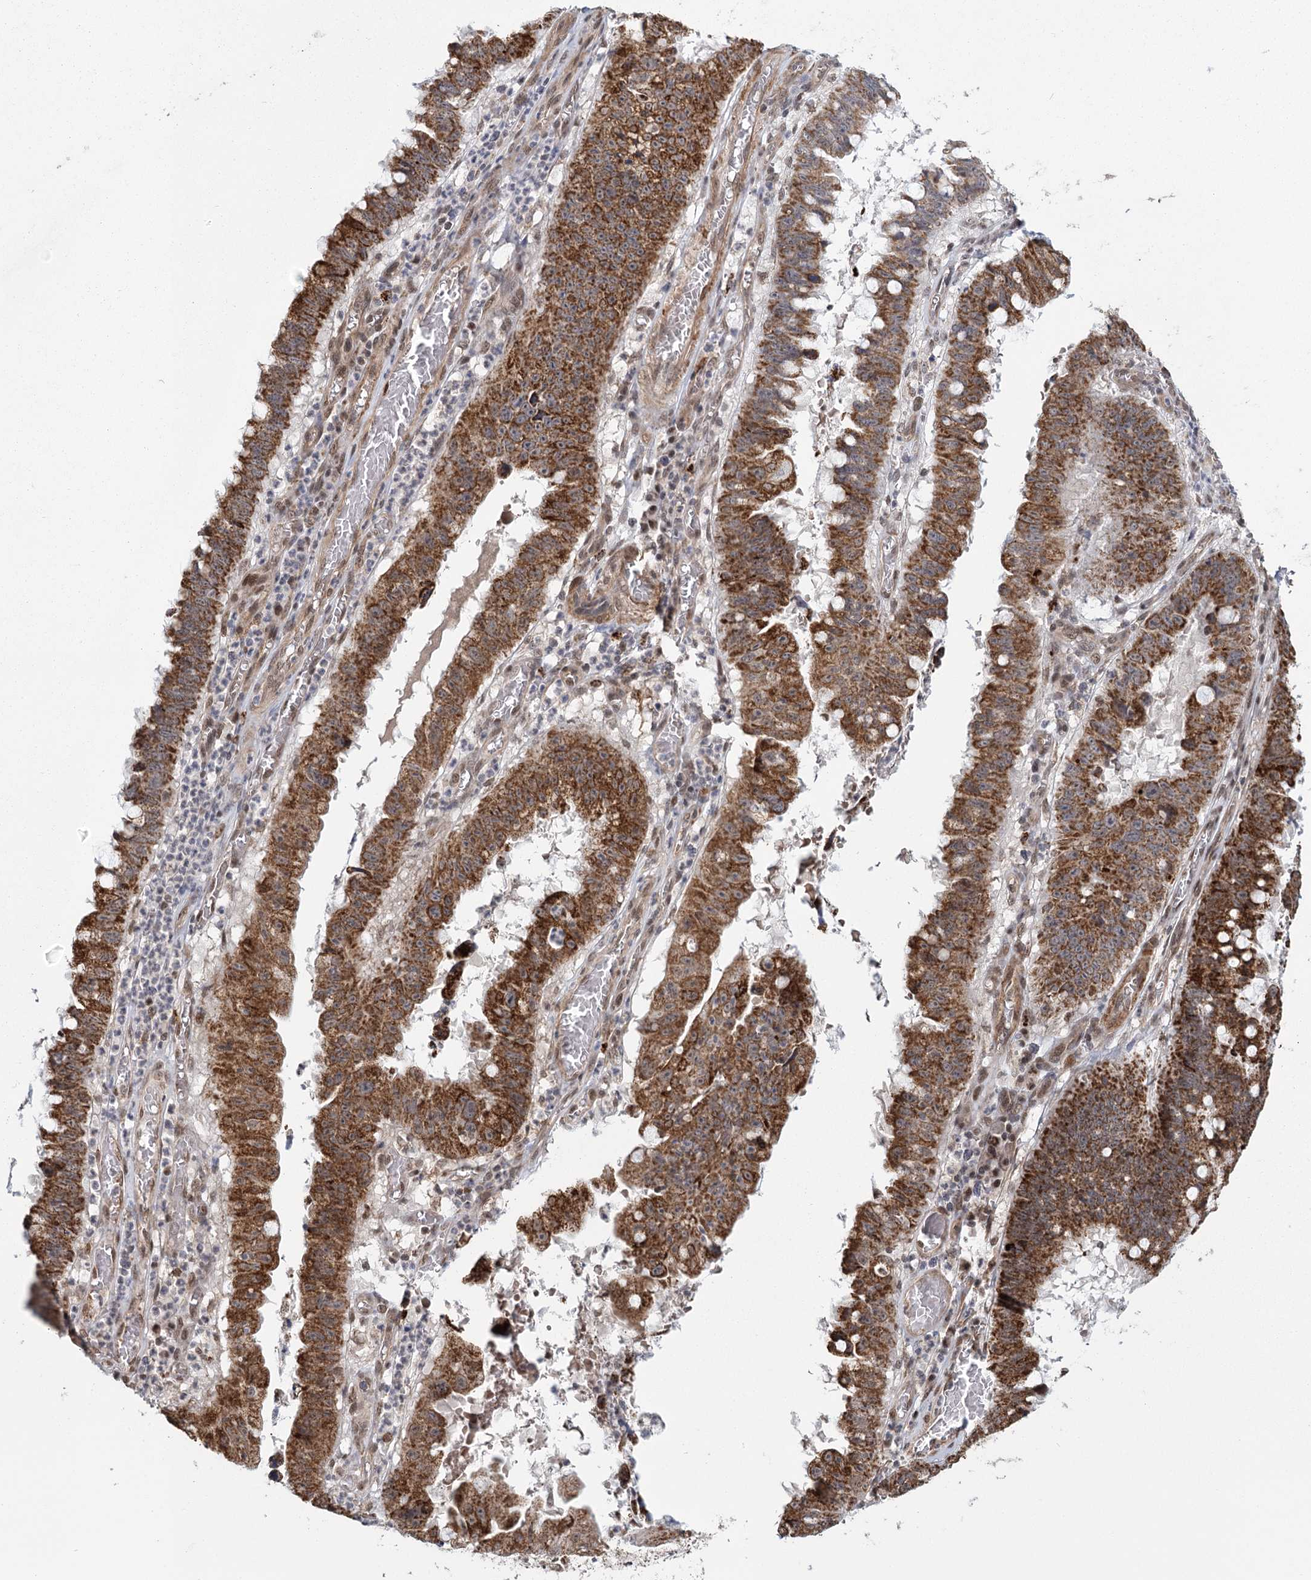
{"staining": {"intensity": "strong", "quantity": ">75%", "location": "cytoplasmic/membranous"}, "tissue": "stomach cancer", "cell_type": "Tumor cells", "image_type": "cancer", "snomed": [{"axis": "morphology", "description": "Adenocarcinoma, NOS"}, {"axis": "topography", "description": "Stomach"}], "caption": "IHC image of neoplastic tissue: stomach cancer (adenocarcinoma) stained using immunohistochemistry (IHC) shows high levels of strong protein expression localized specifically in the cytoplasmic/membranous of tumor cells, appearing as a cytoplasmic/membranous brown color.", "gene": "ZCCHC24", "patient": {"sex": "male", "age": 59}}